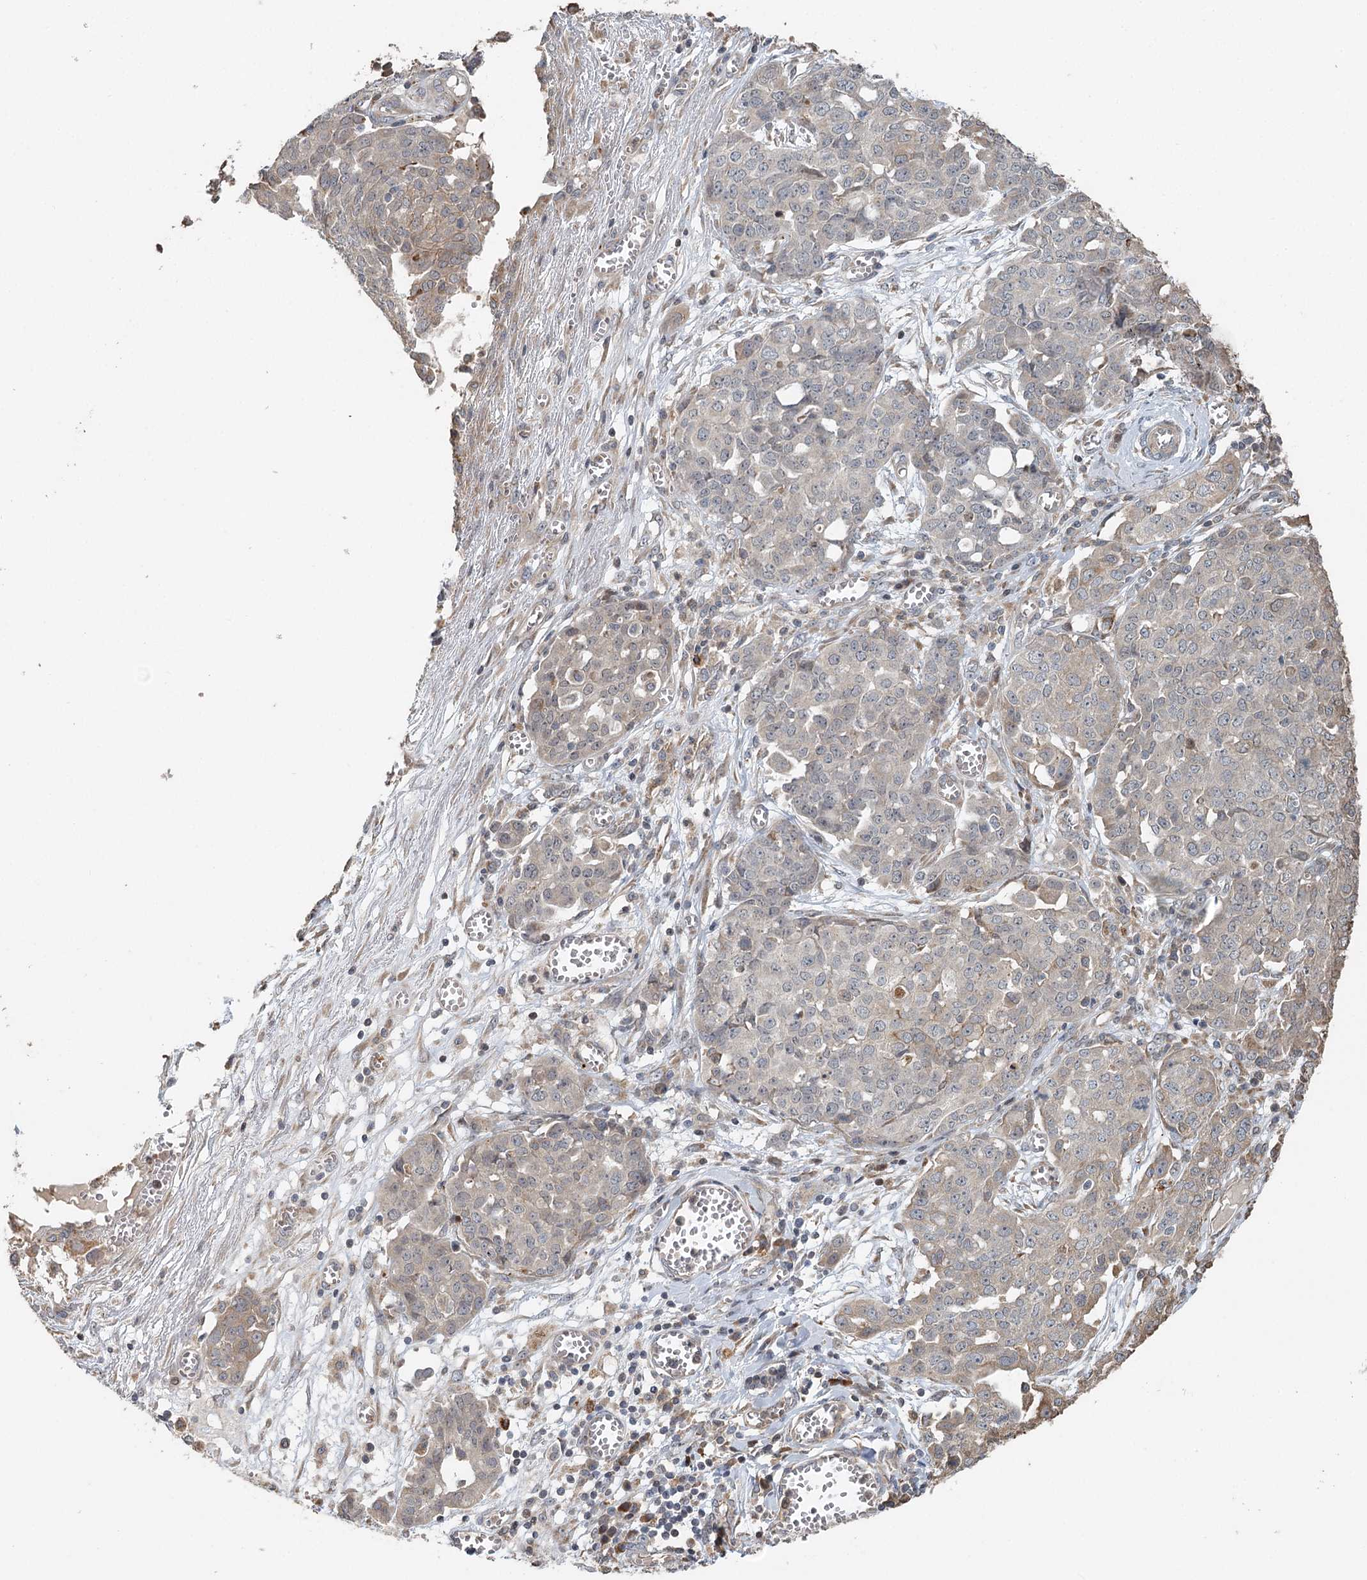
{"staining": {"intensity": "negative", "quantity": "none", "location": "none"}, "tissue": "ovarian cancer", "cell_type": "Tumor cells", "image_type": "cancer", "snomed": [{"axis": "morphology", "description": "Cystadenocarcinoma, serous, NOS"}, {"axis": "topography", "description": "Soft tissue"}, {"axis": "topography", "description": "Ovary"}], "caption": "An immunohistochemistry photomicrograph of ovarian serous cystadenocarcinoma is shown. There is no staining in tumor cells of ovarian serous cystadenocarcinoma. The staining was performed using DAB to visualize the protein expression in brown, while the nuclei were stained in blue with hematoxylin (Magnification: 20x).", "gene": "RNF111", "patient": {"sex": "female", "age": 57}}